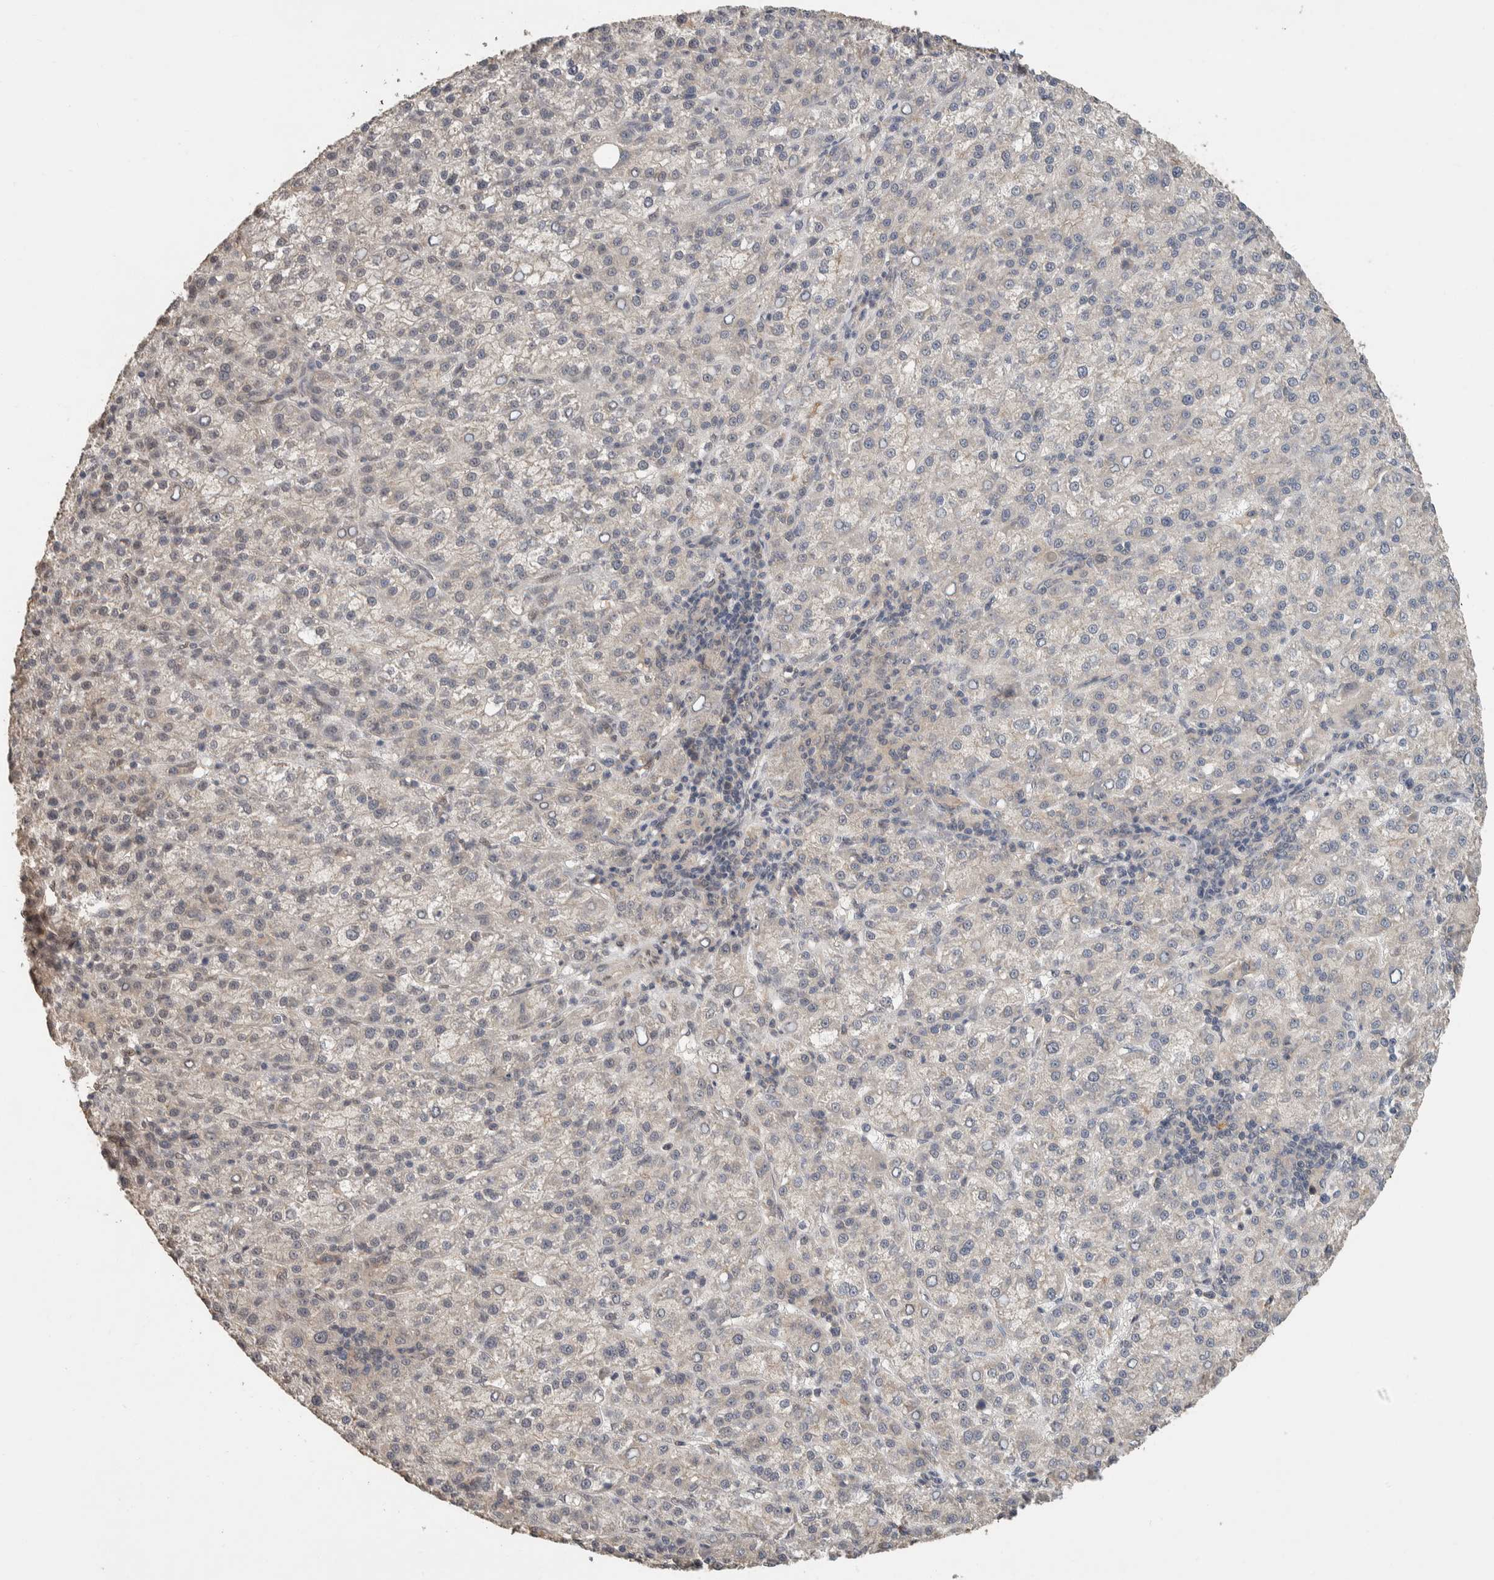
{"staining": {"intensity": "negative", "quantity": "none", "location": "none"}, "tissue": "liver cancer", "cell_type": "Tumor cells", "image_type": "cancer", "snomed": [{"axis": "morphology", "description": "Carcinoma, Hepatocellular, NOS"}, {"axis": "topography", "description": "Liver"}], "caption": "Immunohistochemistry (IHC) photomicrograph of human liver hepatocellular carcinoma stained for a protein (brown), which shows no expression in tumor cells.", "gene": "CYSRT1", "patient": {"sex": "female", "age": 58}}